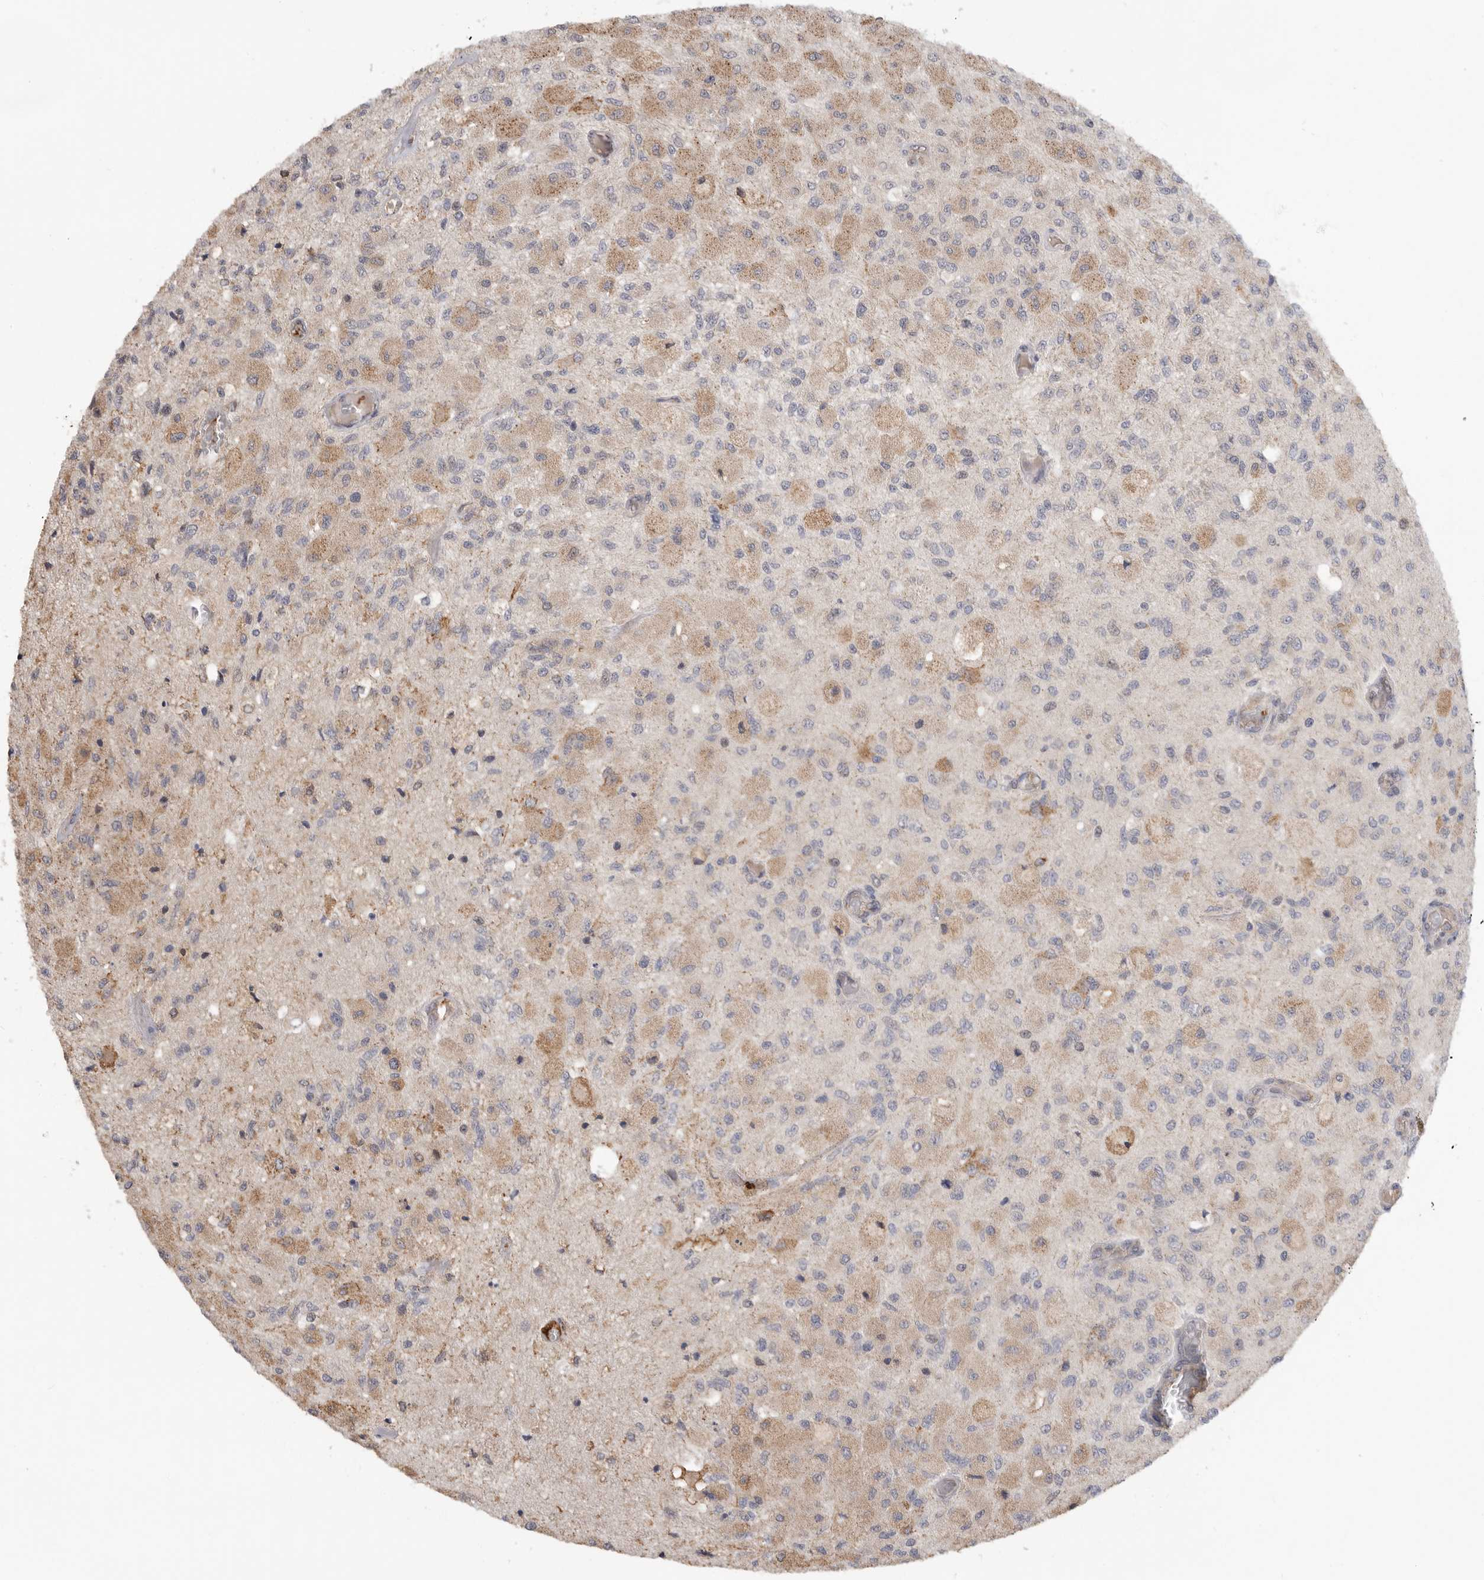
{"staining": {"intensity": "moderate", "quantity": "25%-75%", "location": "cytoplasmic/membranous"}, "tissue": "glioma", "cell_type": "Tumor cells", "image_type": "cancer", "snomed": [{"axis": "morphology", "description": "Normal tissue, NOS"}, {"axis": "morphology", "description": "Glioma, malignant, High grade"}, {"axis": "topography", "description": "Cerebral cortex"}], "caption": "A micrograph of human glioma stained for a protein shows moderate cytoplasmic/membranous brown staining in tumor cells.", "gene": "CDC42BPB", "patient": {"sex": "male", "age": 77}}